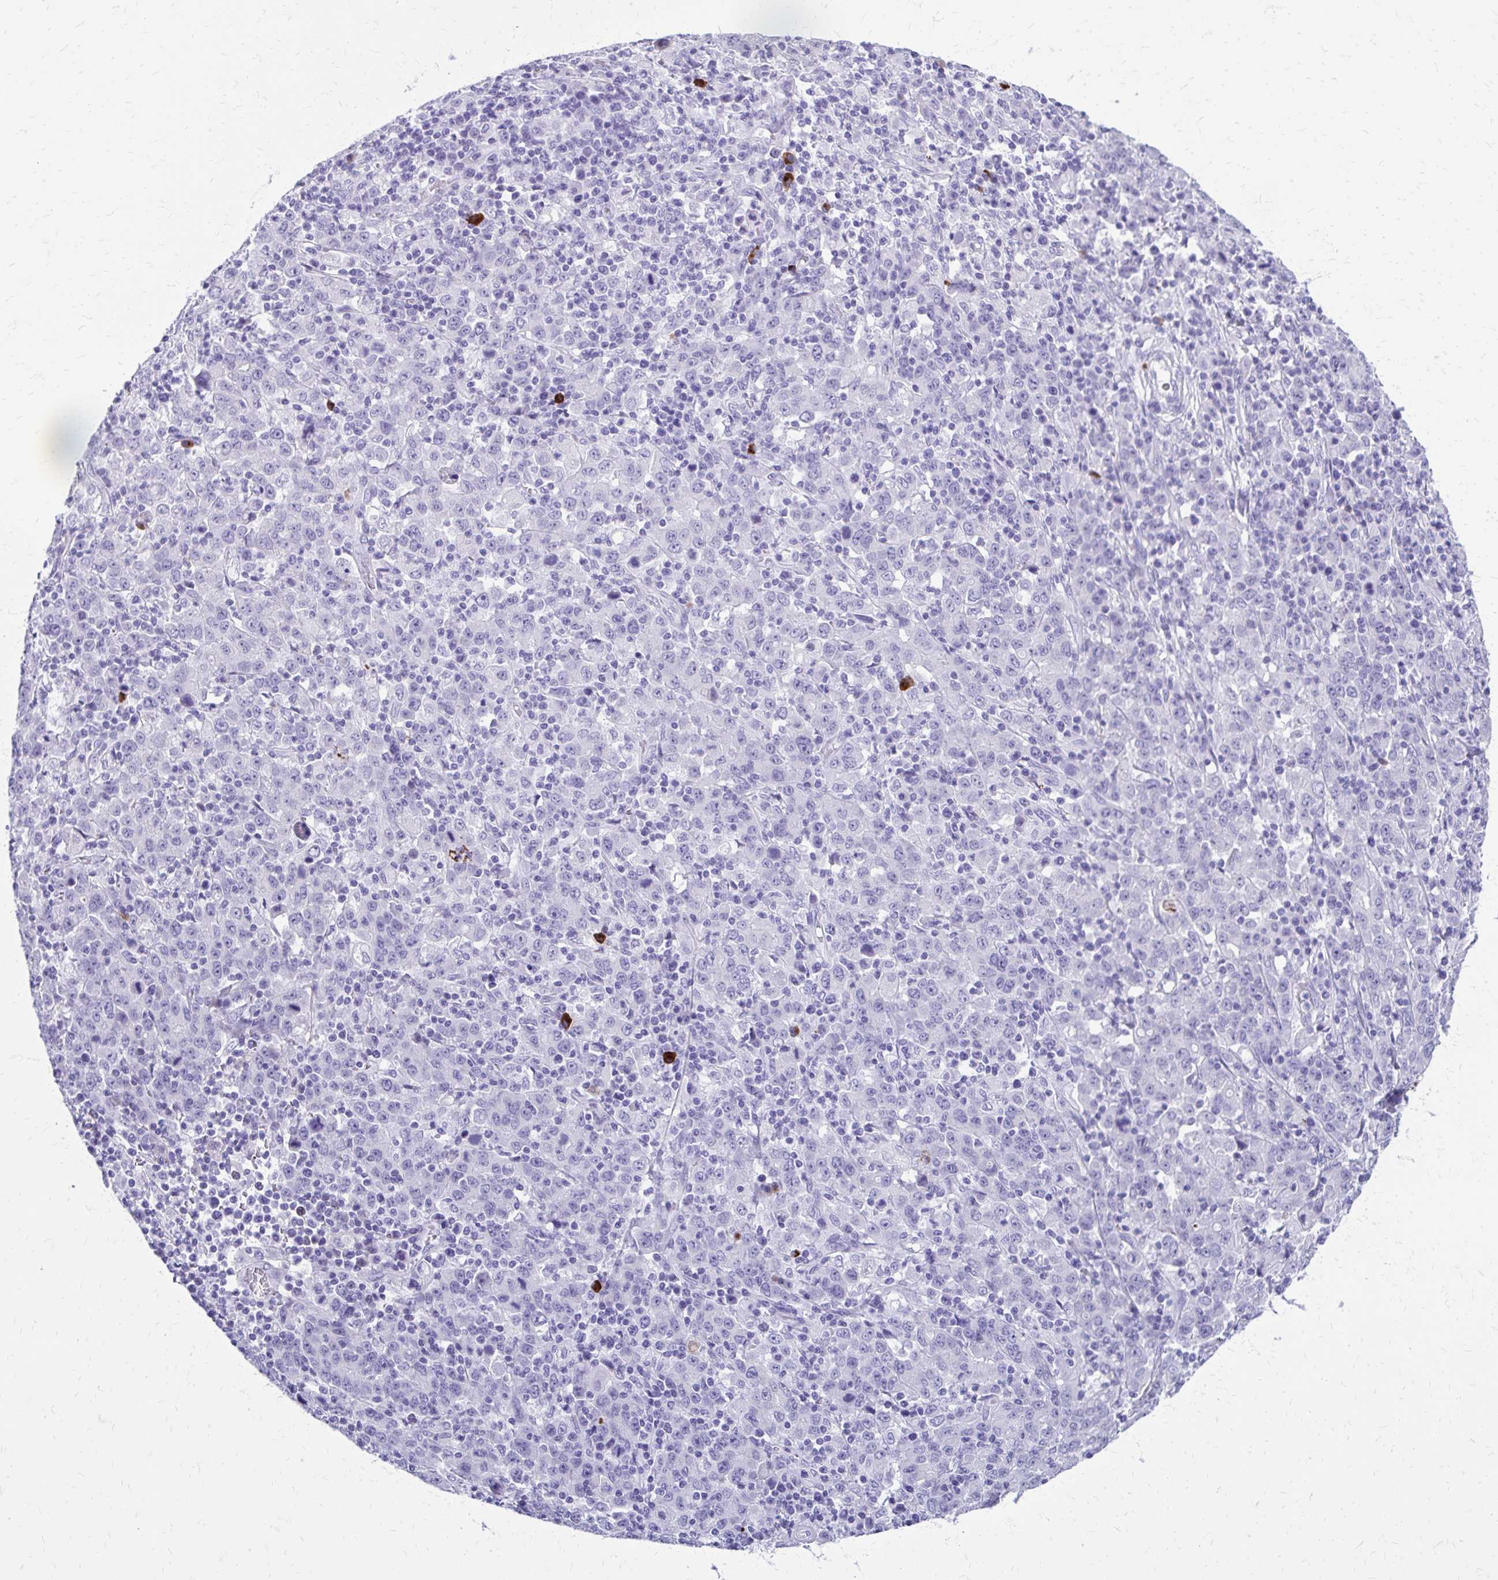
{"staining": {"intensity": "negative", "quantity": "none", "location": "none"}, "tissue": "stomach cancer", "cell_type": "Tumor cells", "image_type": "cancer", "snomed": [{"axis": "morphology", "description": "Adenocarcinoma, NOS"}, {"axis": "topography", "description": "Stomach, upper"}], "caption": "A photomicrograph of human stomach cancer is negative for staining in tumor cells.", "gene": "SATL1", "patient": {"sex": "male", "age": 69}}